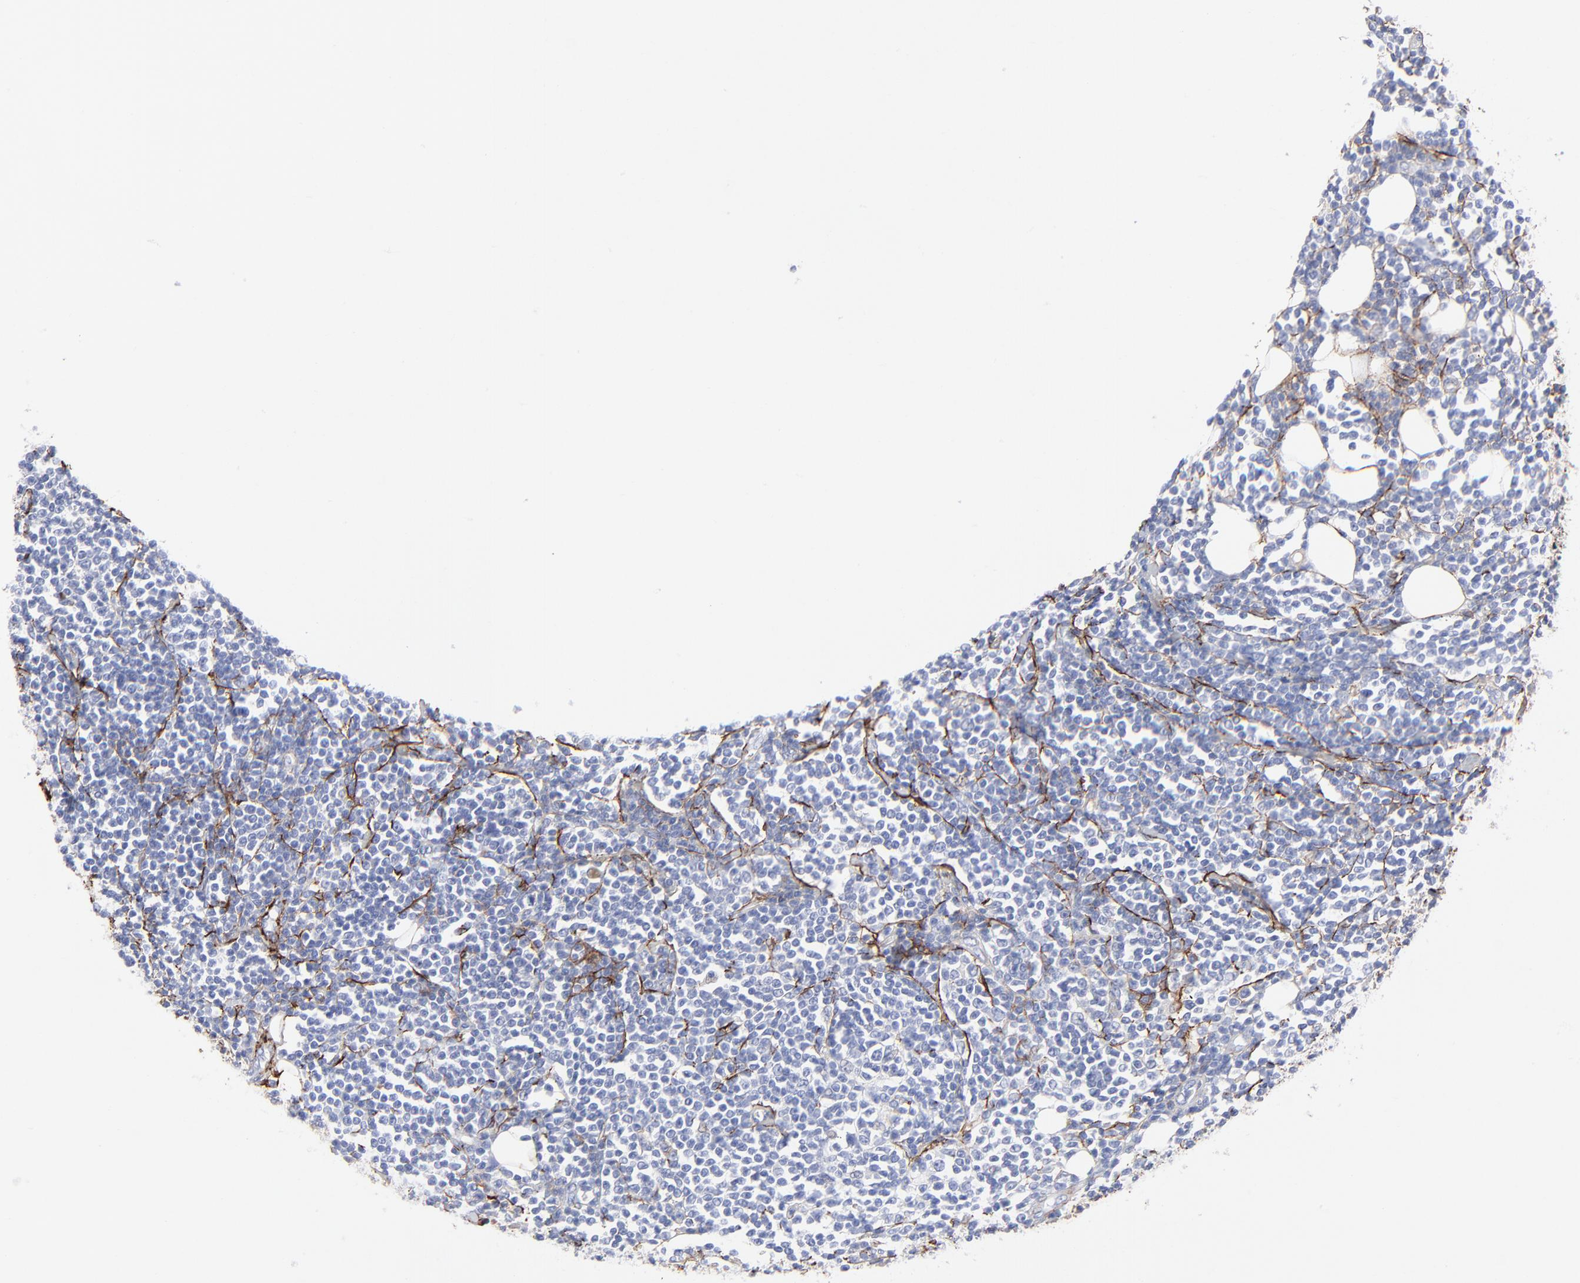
{"staining": {"intensity": "negative", "quantity": "none", "location": "none"}, "tissue": "lymphoma", "cell_type": "Tumor cells", "image_type": "cancer", "snomed": [{"axis": "morphology", "description": "Malignant lymphoma, non-Hodgkin's type, Low grade"}, {"axis": "topography", "description": "Soft tissue"}], "caption": "Low-grade malignant lymphoma, non-Hodgkin's type was stained to show a protein in brown. There is no significant expression in tumor cells.", "gene": "FBLN2", "patient": {"sex": "male", "age": 92}}